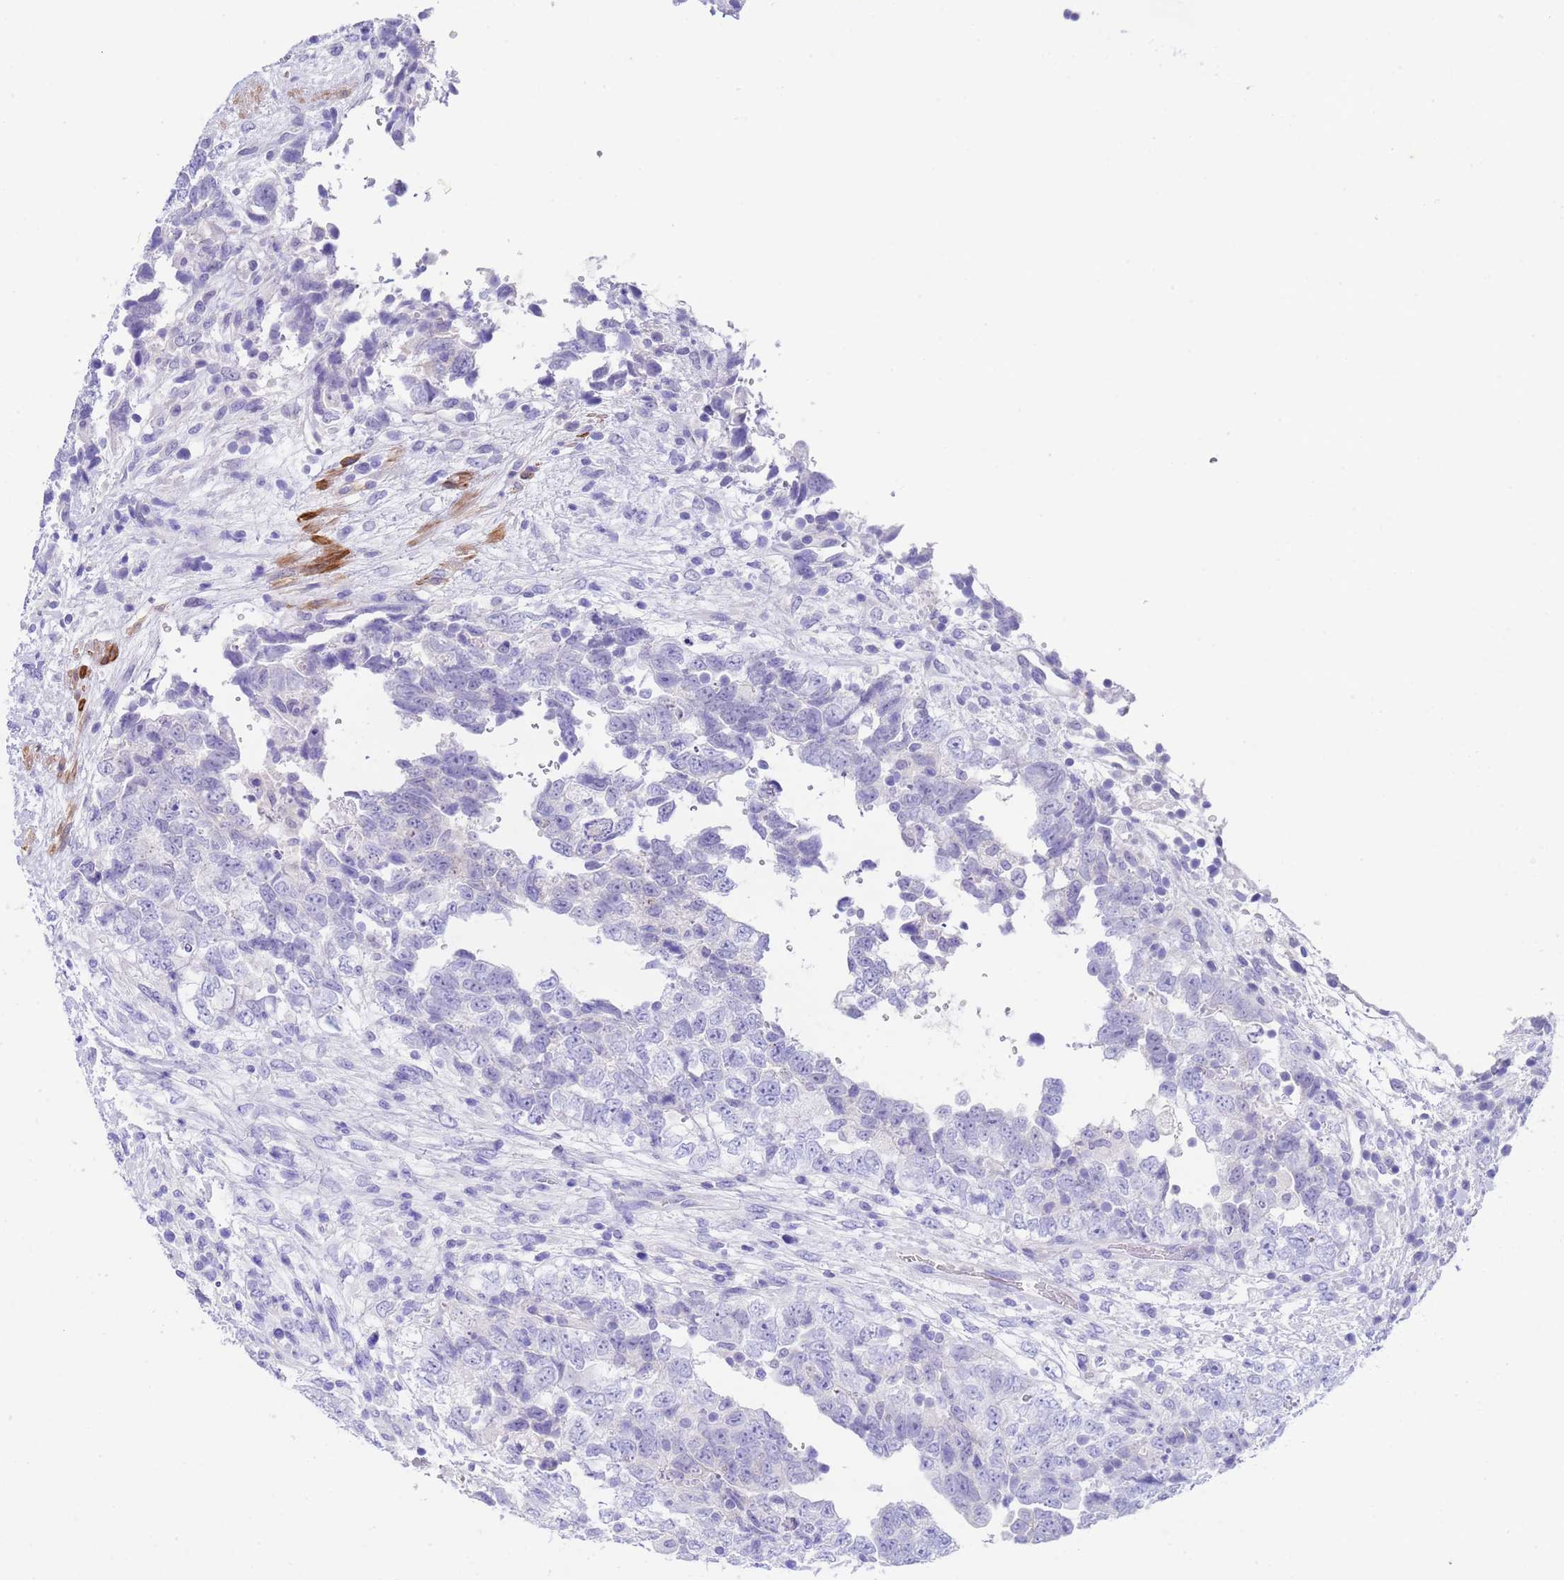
{"staining": {"intensity": "negative", "quantity": "none", "location": "none"}, "tissue": "testis cancer", "cell_type": "Tumor cells", "image_type": "cancer", "snomed": [{"axis": "morphology", "description": "Carcinoma, Embryonal, NOS"}, {"axis": "topography", "description": "Testis"}], "caption": "Tumor cells are negative for protein expression in human testis cancer (embryonal carcinoma). (Stains: DAB (3,3'-diaminobenzidine) immunohistochemistry with hematoxylin counter stain, Microscopy: brightfield microscopy at high magnification).", "gene": "USP38", "patient": {"sex": "male", "age": 37}}